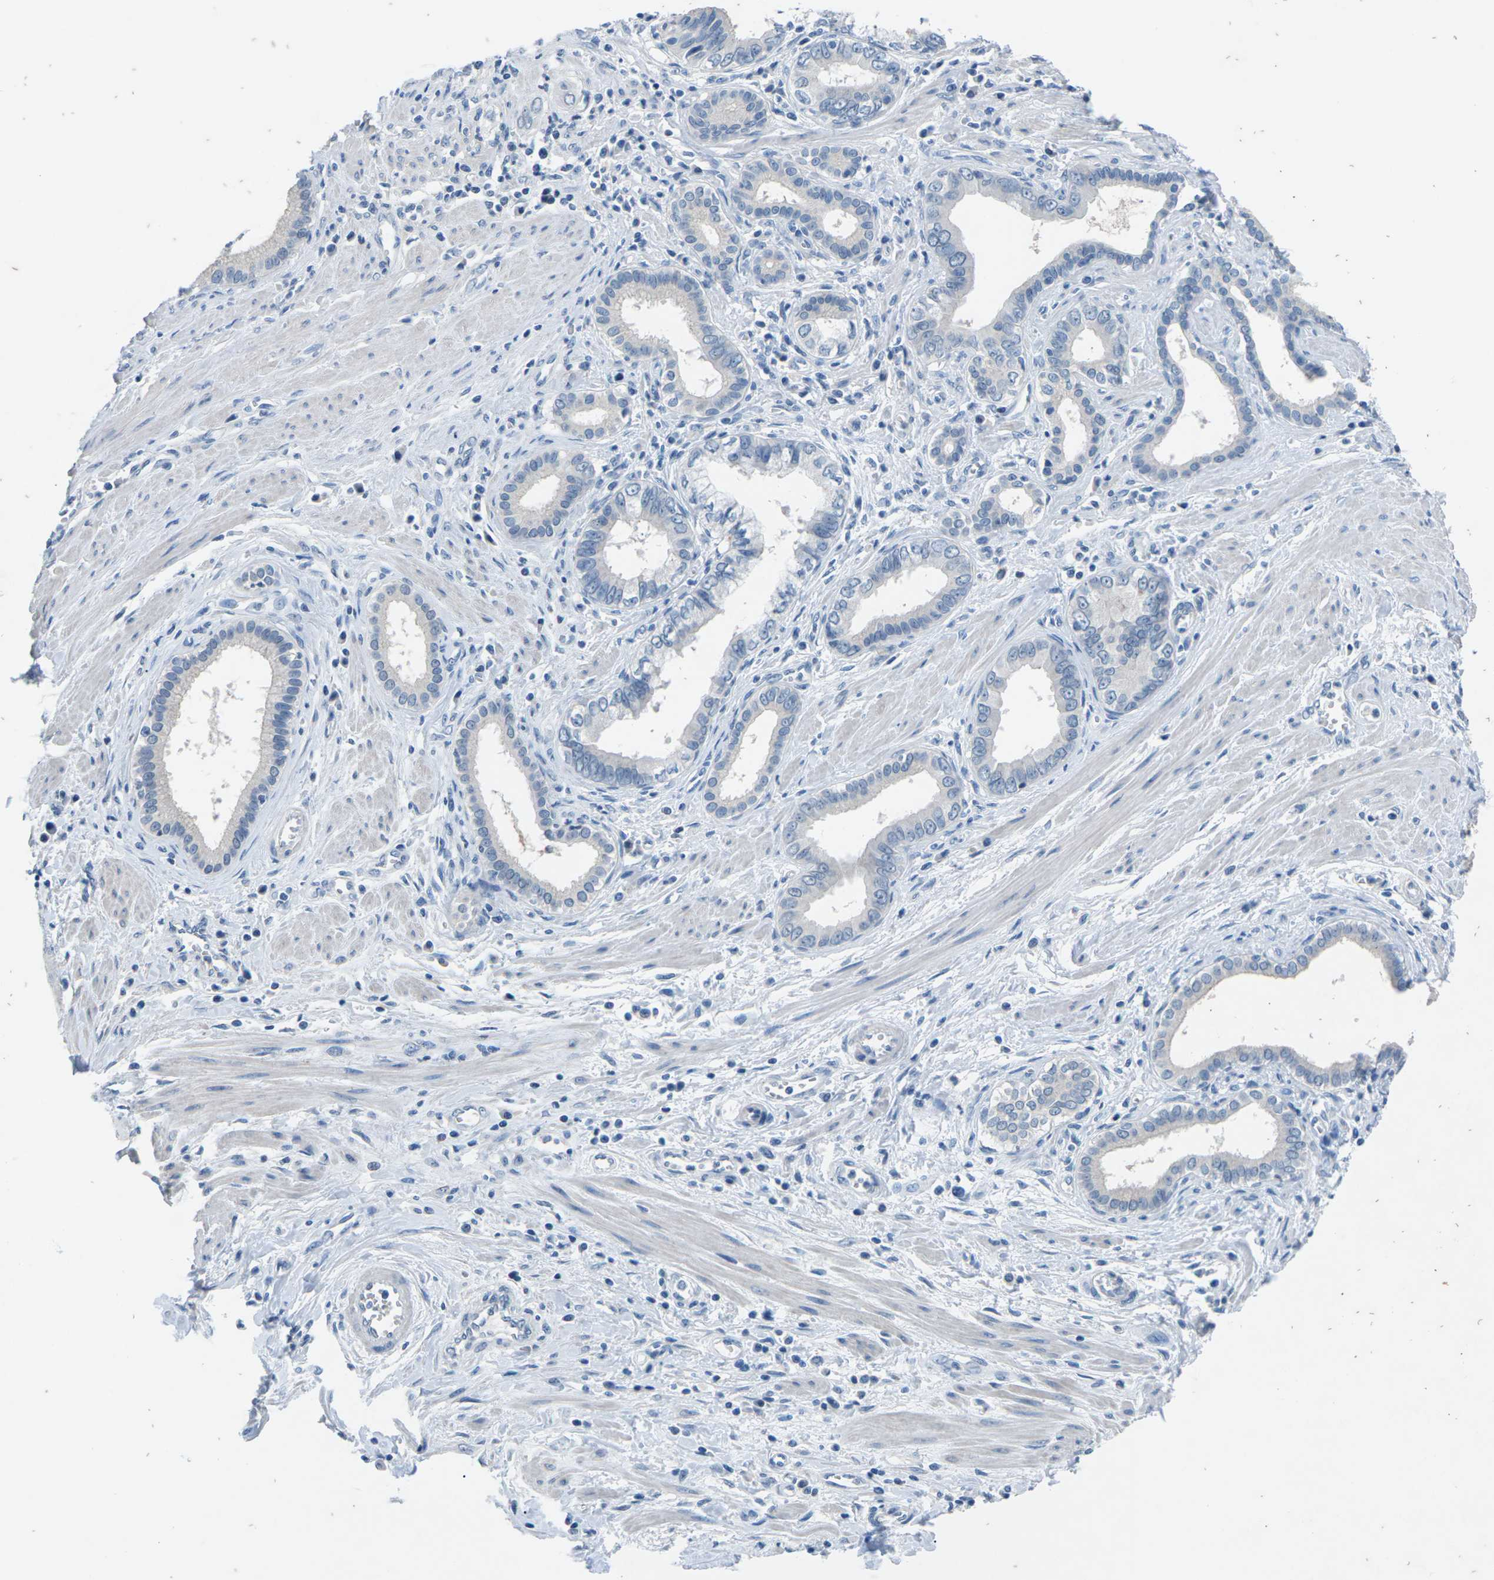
{"staining": {"intensity": "negative", "quantity": "none", "location": "none"}, "tissue": "pancreatic cancer", "cell_type": "Tumor cells", "image_type": "cancer", "snomed": [{"axis": "morphology", "description": "Normal tissue, NOS"}, {"axis": "topography", "description": "Lymph node"}], "caption": "This is an immunohistochemistry histopathology image of human pancreatic cancer. There is no expression in tumor cells.", "gene": "UMOD", "patient": {"sex": "male", "age": 50}}